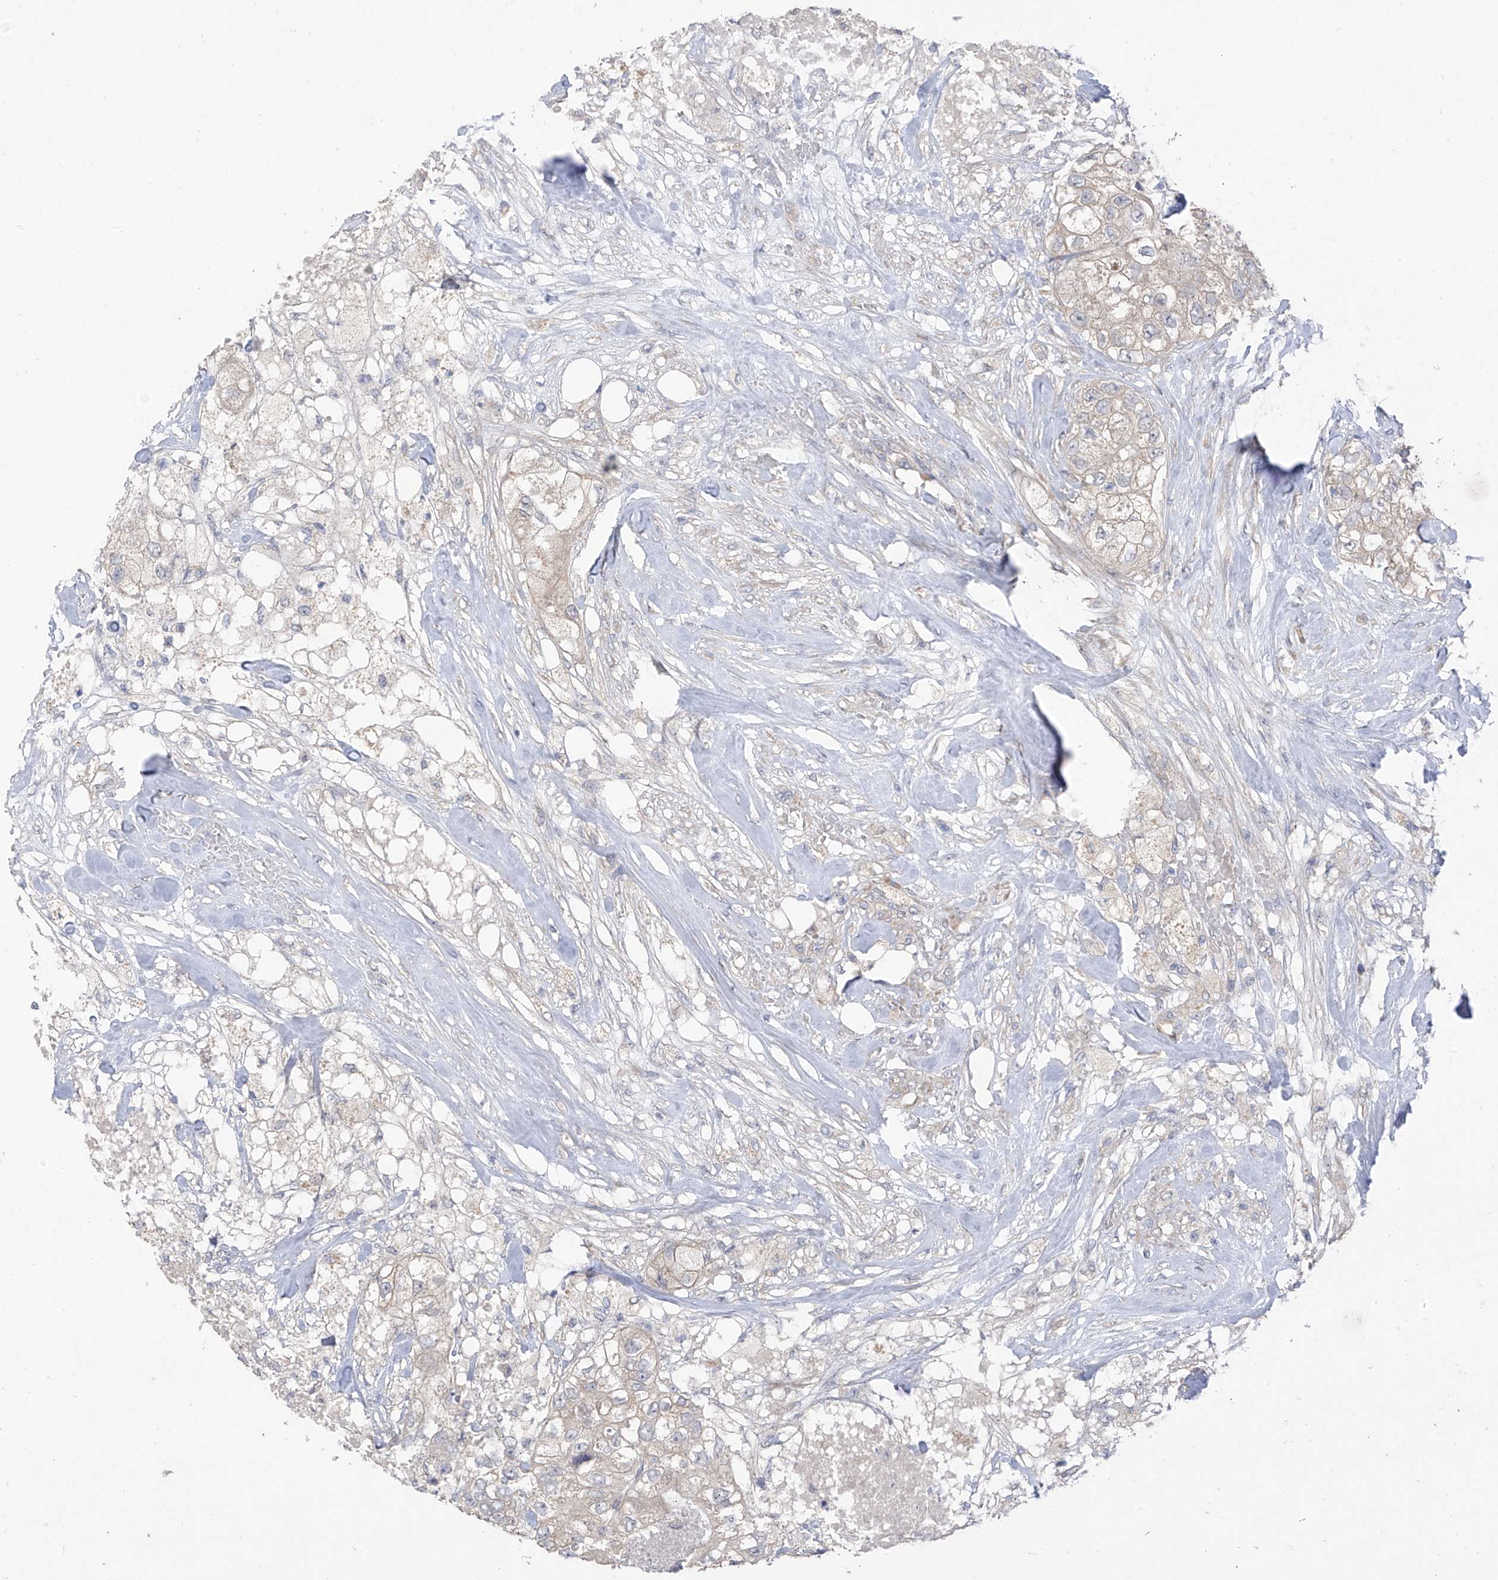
{"staining": {"intensity": "negative", "quantity": "none", "location": "none"}, "tissue": "breast cancer", "cell_type": "Tumor cells", "image_type": "cancer", "snomed": [{"axis": "morphology", "description": "Duct carcinoma"}, {"axis": "topography", "description": "Breast"}], "caption": "Immunohistochemical staining of breast invasive ductal carcinoma displays no significant staining in tumor cells.", "gene": "NALCN", "patient": {"sex": "female", "age": 62}}